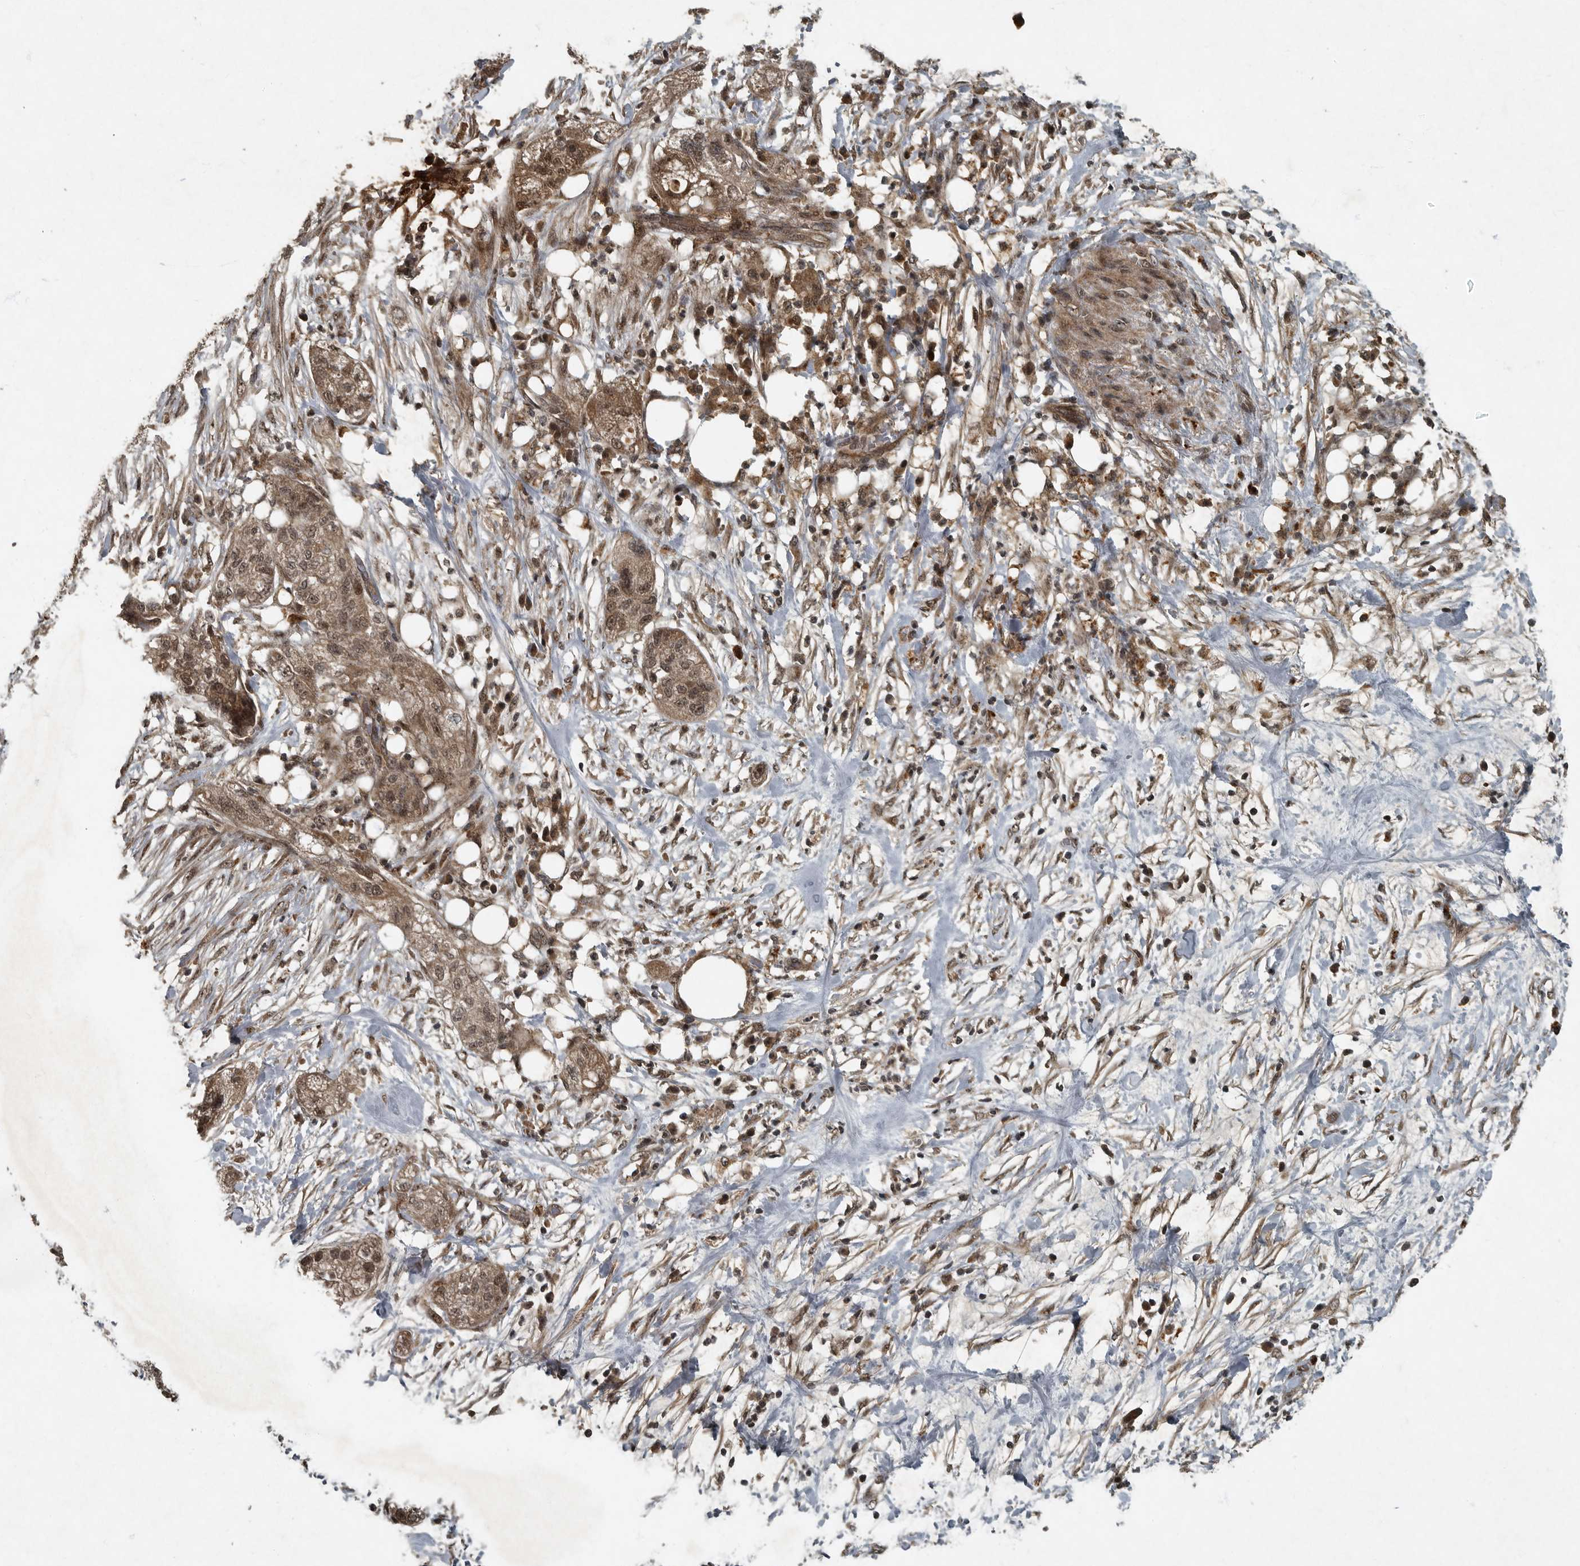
{"staining": {"intensity": "moderate", "quantity": ">75%", "location": "cytoplasmic/membranous,nuclear"}, "tissue": "pancreatic cancer", "cell_type": "Tumor cells", "image_type": "cancer", "snomed": [{"axis": "morphology", "description": "Adenocarcinoma, NOS"}, {"axis": "topography", "description": "Pancreas"}], "caption": "A photomicrograph of human pancreatic cancer stained for a protein reveals moderate cytoplasmic/membranous and nuclear brown staining in tumor cells.", "gene": "FOXO1", "patient": {"sex": "female", "age": 78}}